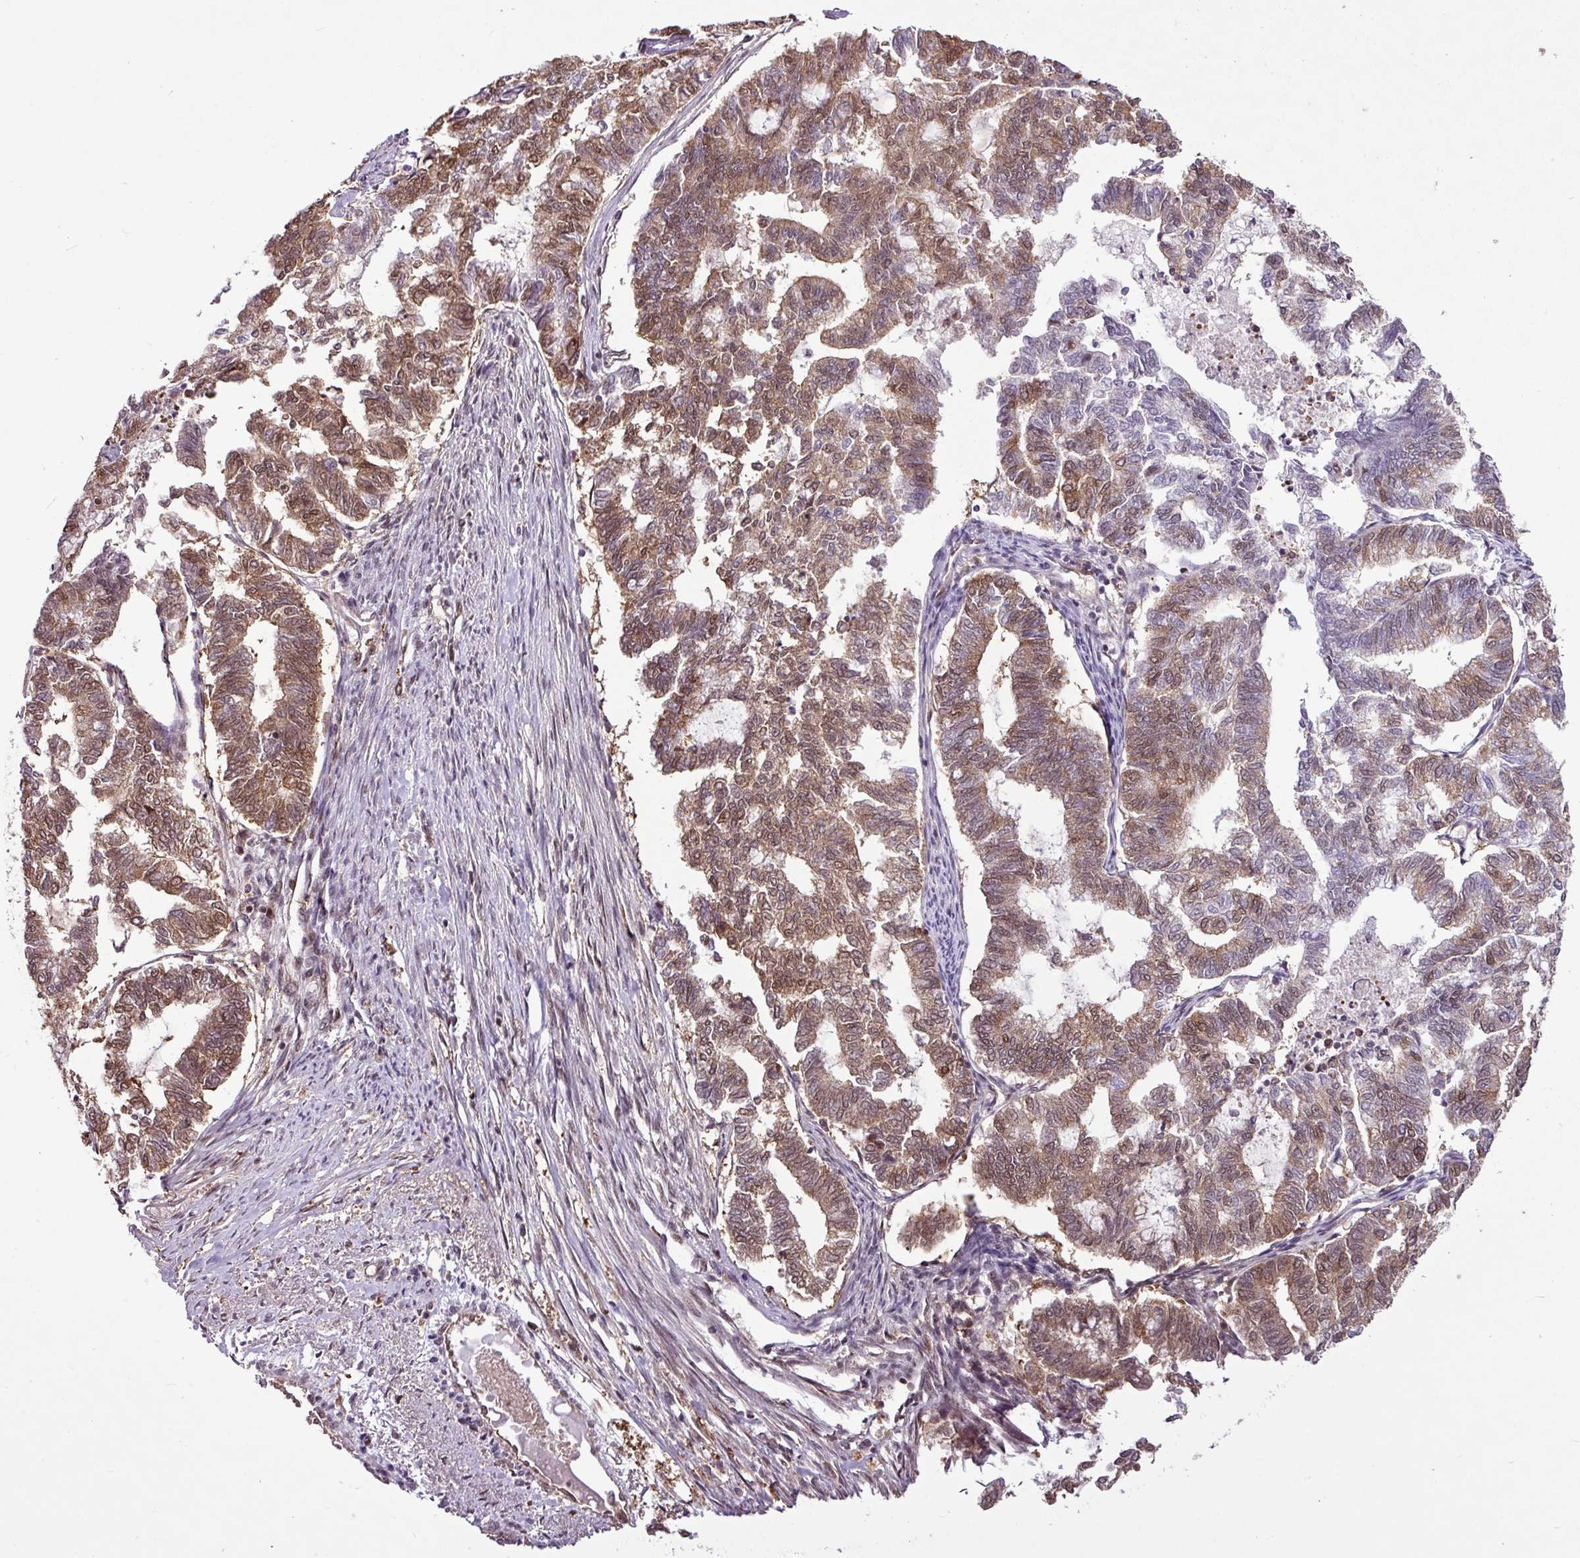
{"staining": {"intensity": "moderate", "quantity": ">75%", "location": "cytoplasmic/membranous,nuclear"}, "tissue": "endometrial cancer", "cell_type": "Tumor cells", "image_type": "cancer", "snomed": [{"axis": "morphology", "description": "Adenocarcinoma, NOS"}, {"axis": "topography", "description": "Endometrium"}], "caption": "Immunohistochemical staining of endometrial cancer (adenocarcinoma) demonstrates moderate cytoplasmic/membranous and nuclear protein positivity in approximately >75% of tumor cells. The staining was performed using DAB (3,3'-diaminobenzidine), with brown indicating positive protein expression. Nuclei are stained blue with hematoxylin.", "gene": "ITPKC", "patient": {"sex": "female", "age": 79}}